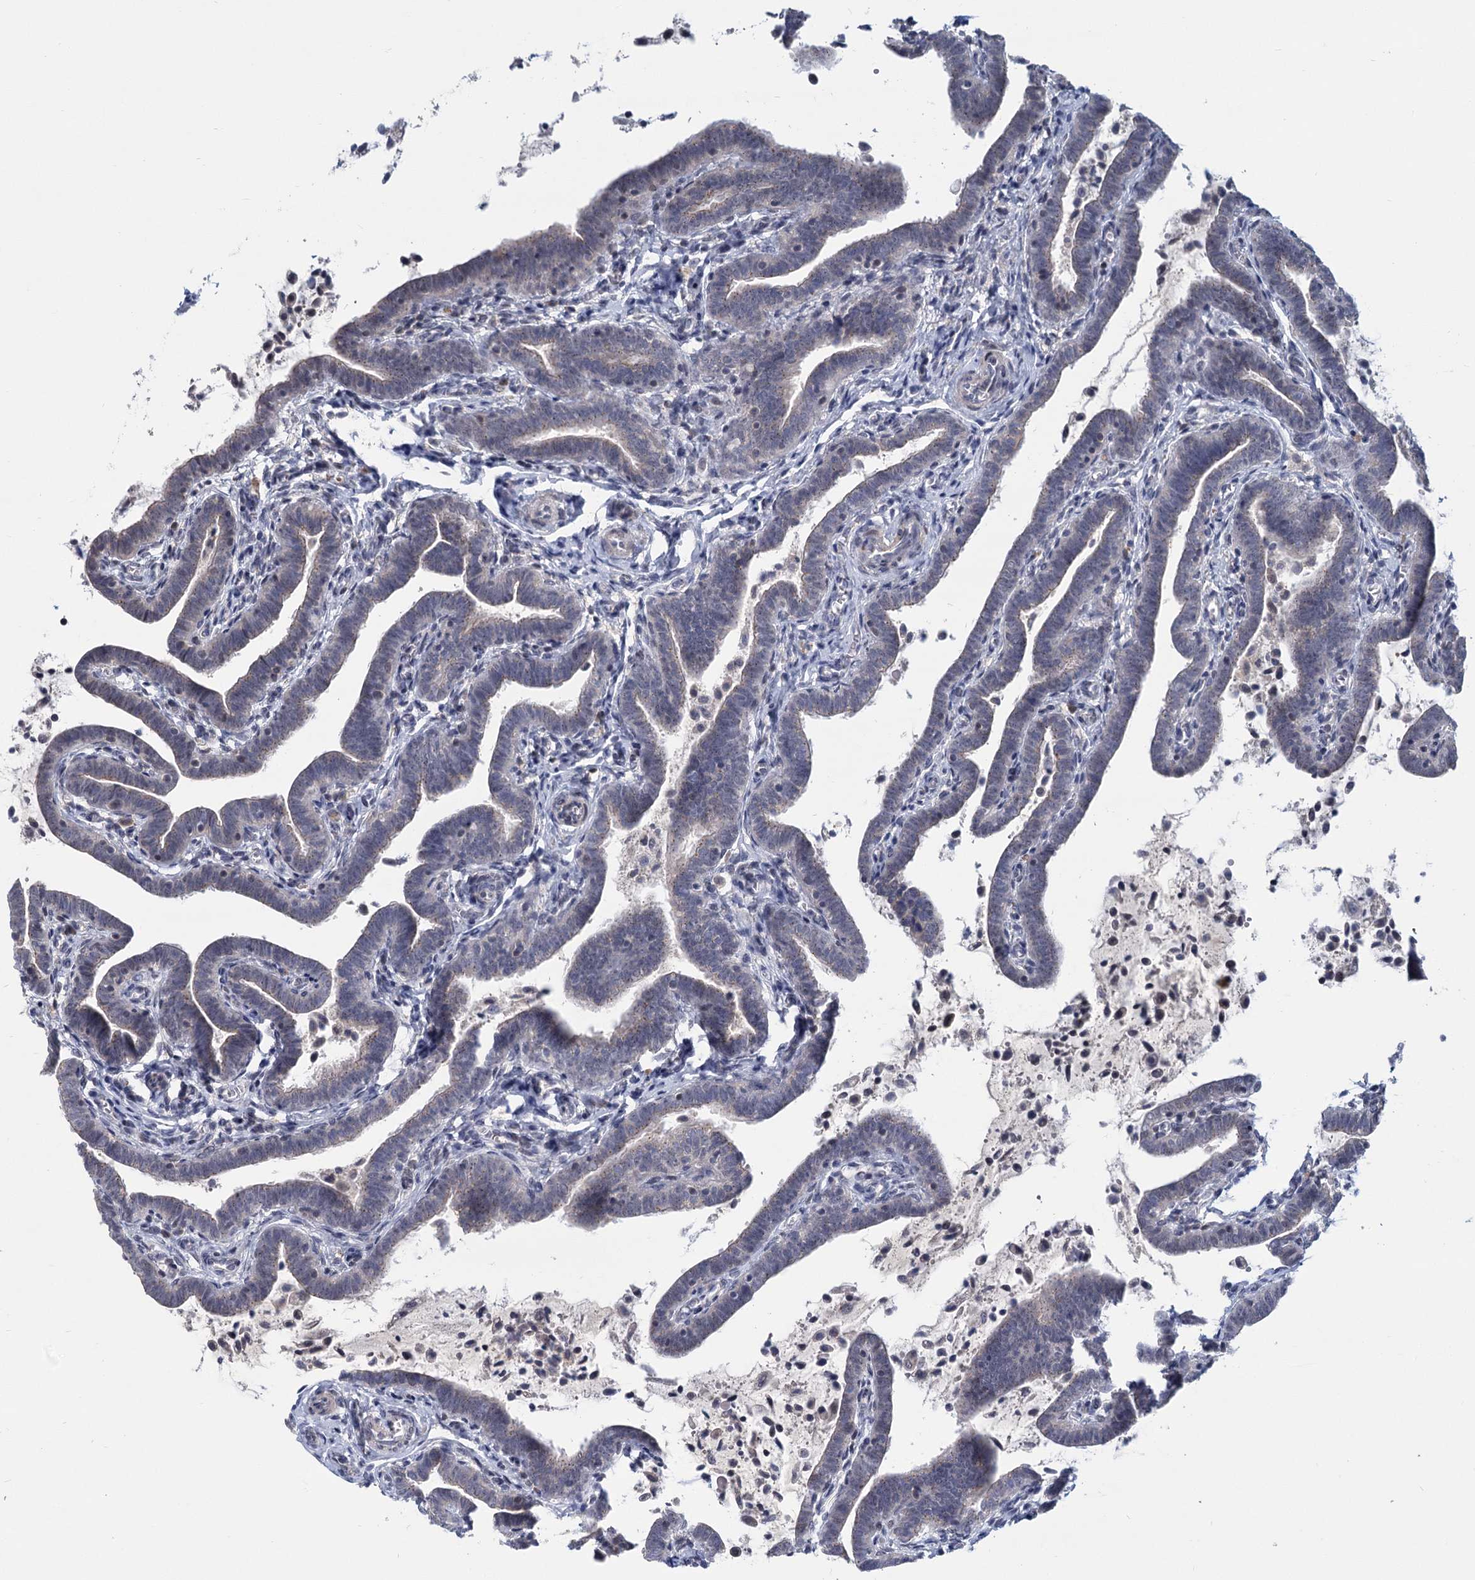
{"staining": {"intensity": "moderate", "quantity": "25%-75%", "location": "cytoplasmic/membranous"}, "tissue": "fallopian tube", "cell_type": "Glandular cells", "image_type": "normal", "snomed": [{"axis": "morphology", "description": "Normal tissue, NOS"}, {"axis": "topography", "description": "Fallopian tube"}], "caption": "Moderate cytoplasmic/membranous expression is appreciated in approximately 25%-75% of glandular cells in unremarkable fallopian tube.", "gene": "STAP1", "patient": {"sex": "female", "age": 36}}